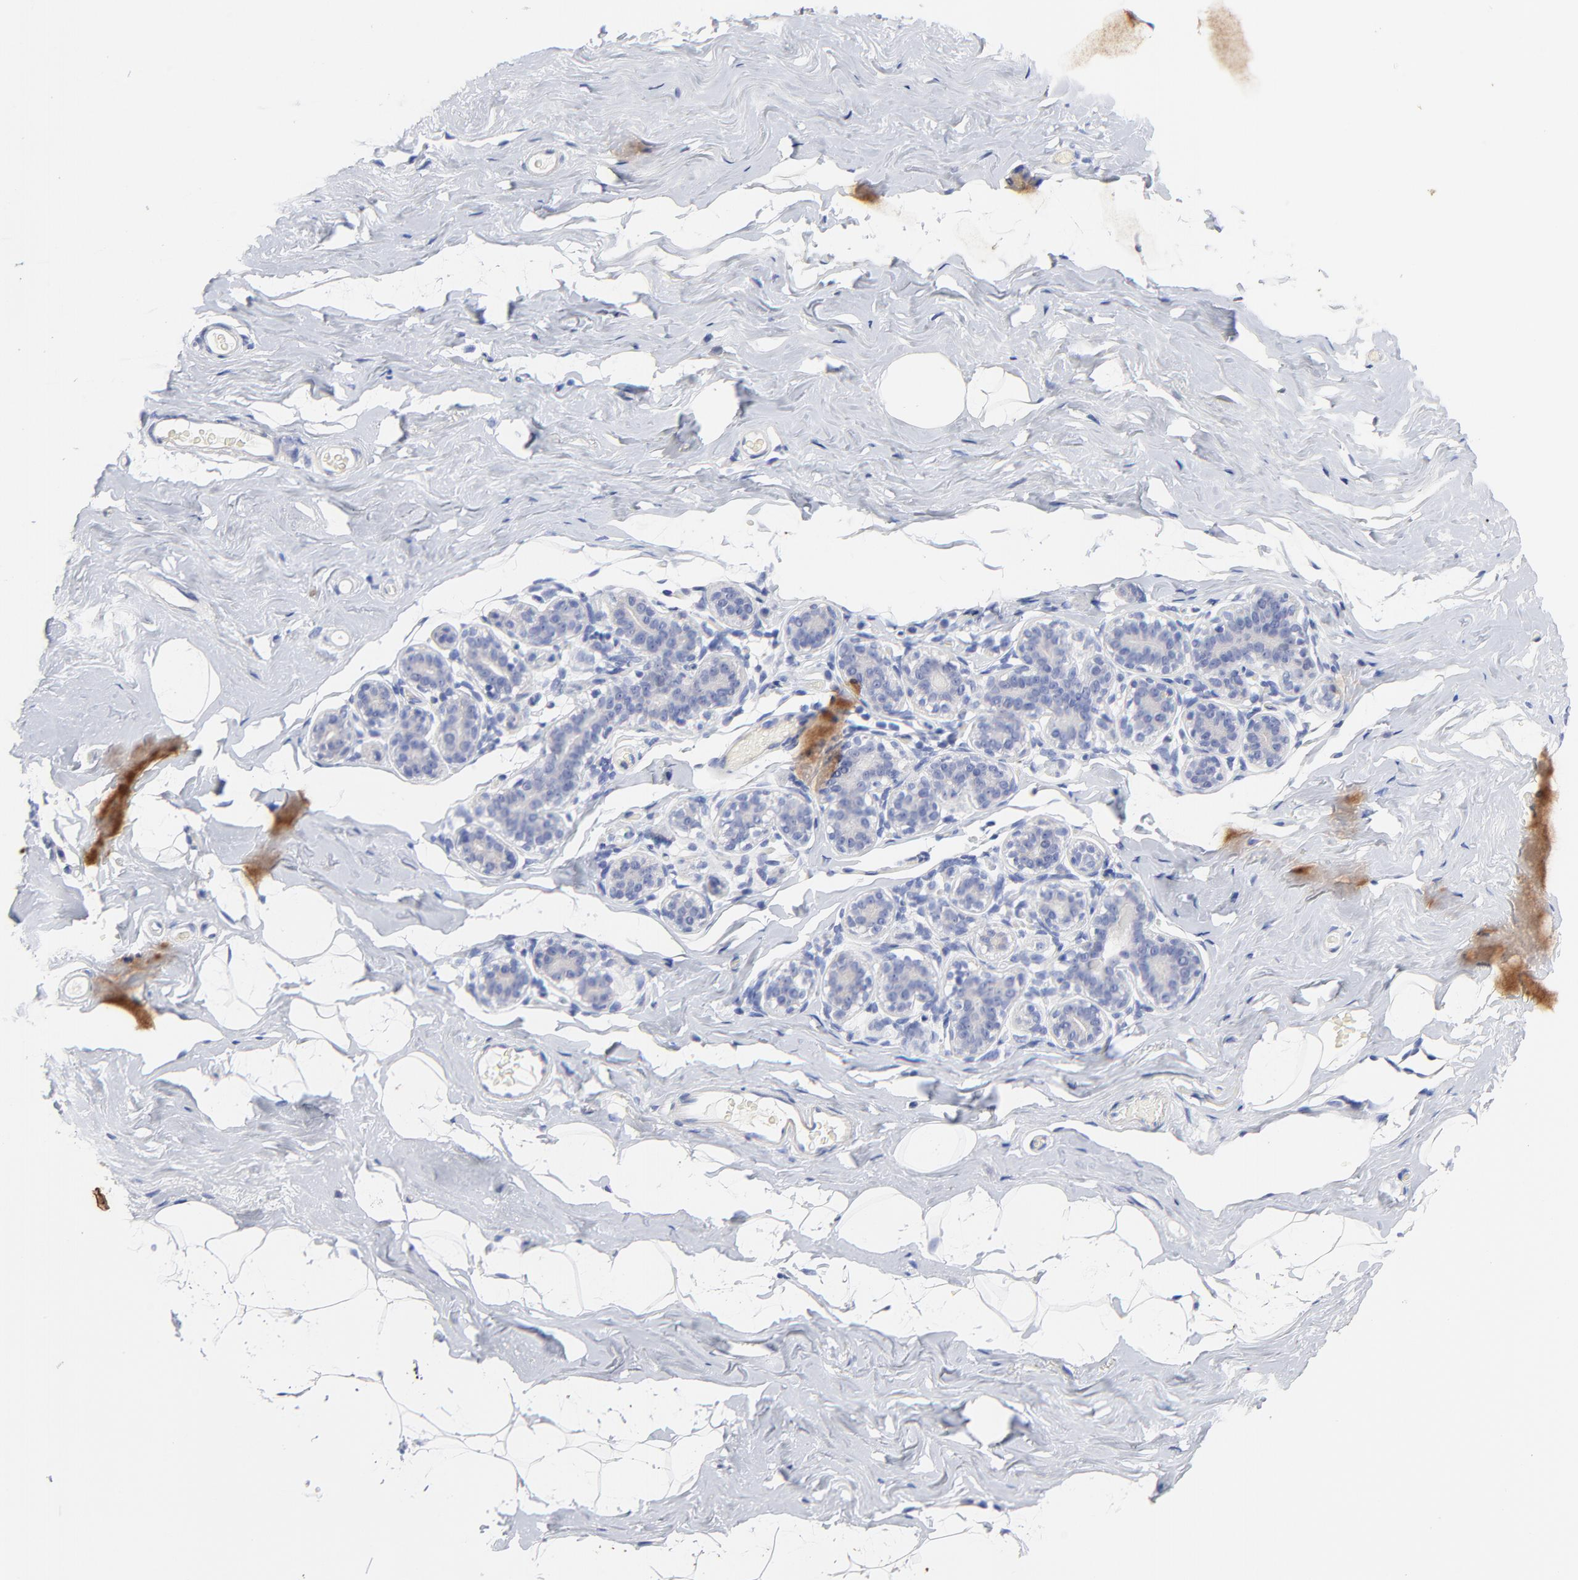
{"staining": {"intensity": "negative", "quantity": "none", "location": "none"}, "tissue": "breast", "cell_type": "Adipocytes", "image_type": "normal", "snomed": [{"axis": "morphology", "description": "Normal tissue, NOS"}, {"axis": "topography", "description": "Breast"}, {"axis": "topography", "description": "Soft tissue"}], "caption": "A micrograph of breast stained for a protein shows no brown staining in adipocytes. (DAB immunohistochemistry, high magnification).", "gene": "FBXO10", "patient": {"sex": "female", "age": 75}}